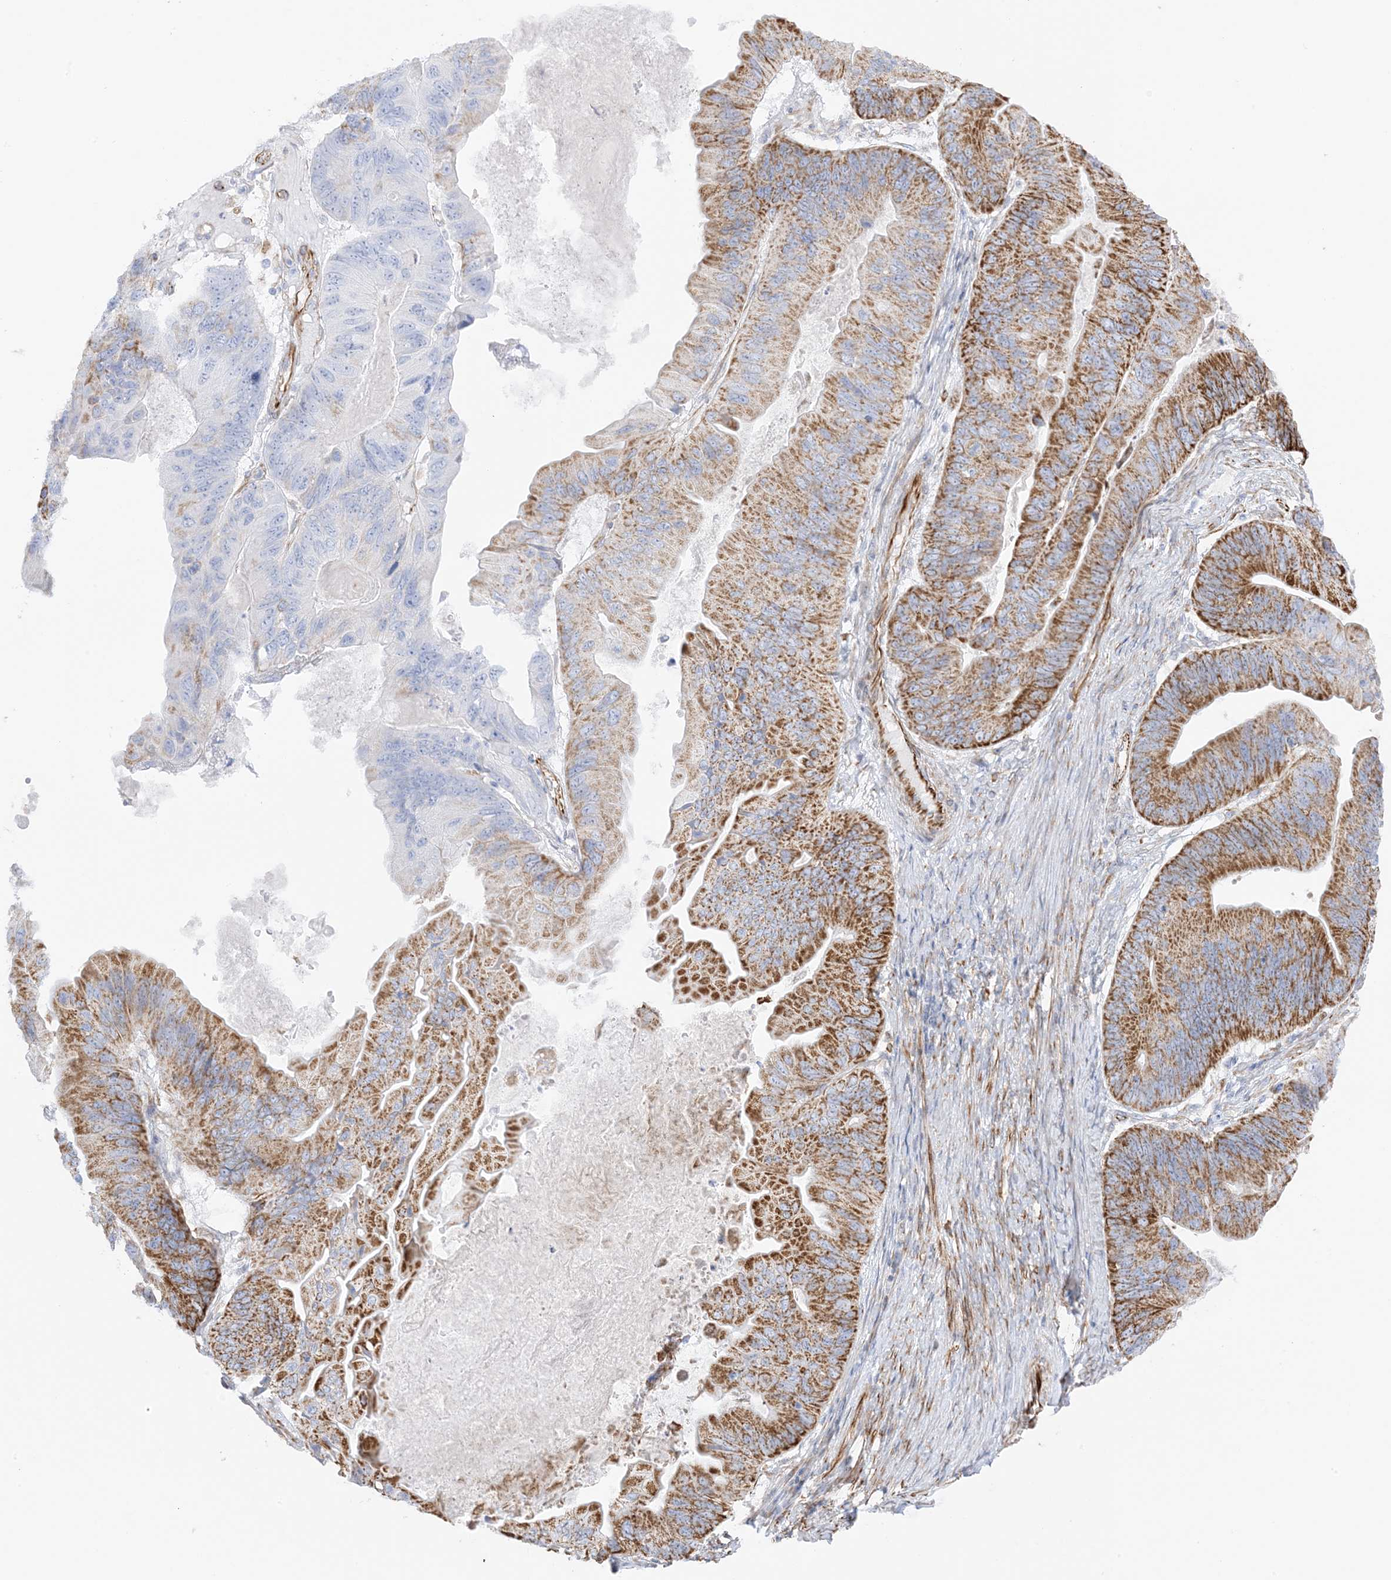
{"staining": {"intensity": "moderate", "quantity": "25%-75%", "location": "cytoplasmic/membranous"}, "tissue": "ovarian cancer", "cell_type": "Tumor cells", "image_type": "cancer", "snomed": [{"axis": "morphology", "description": "Cystadenocarcinoma, mucinous, NOS"}, {"axis": "topography", "description": "Ovary"}], "caption": "About 25%-75% of tumor cells in human mucinous cystadenocarcinoma (ovarian) display moderate cytoplasmic/membranous protein expression as visualized by brown immunohistochemical staining.", "gene": "PID1", "patient": {"sex": "female", "age": 61}}